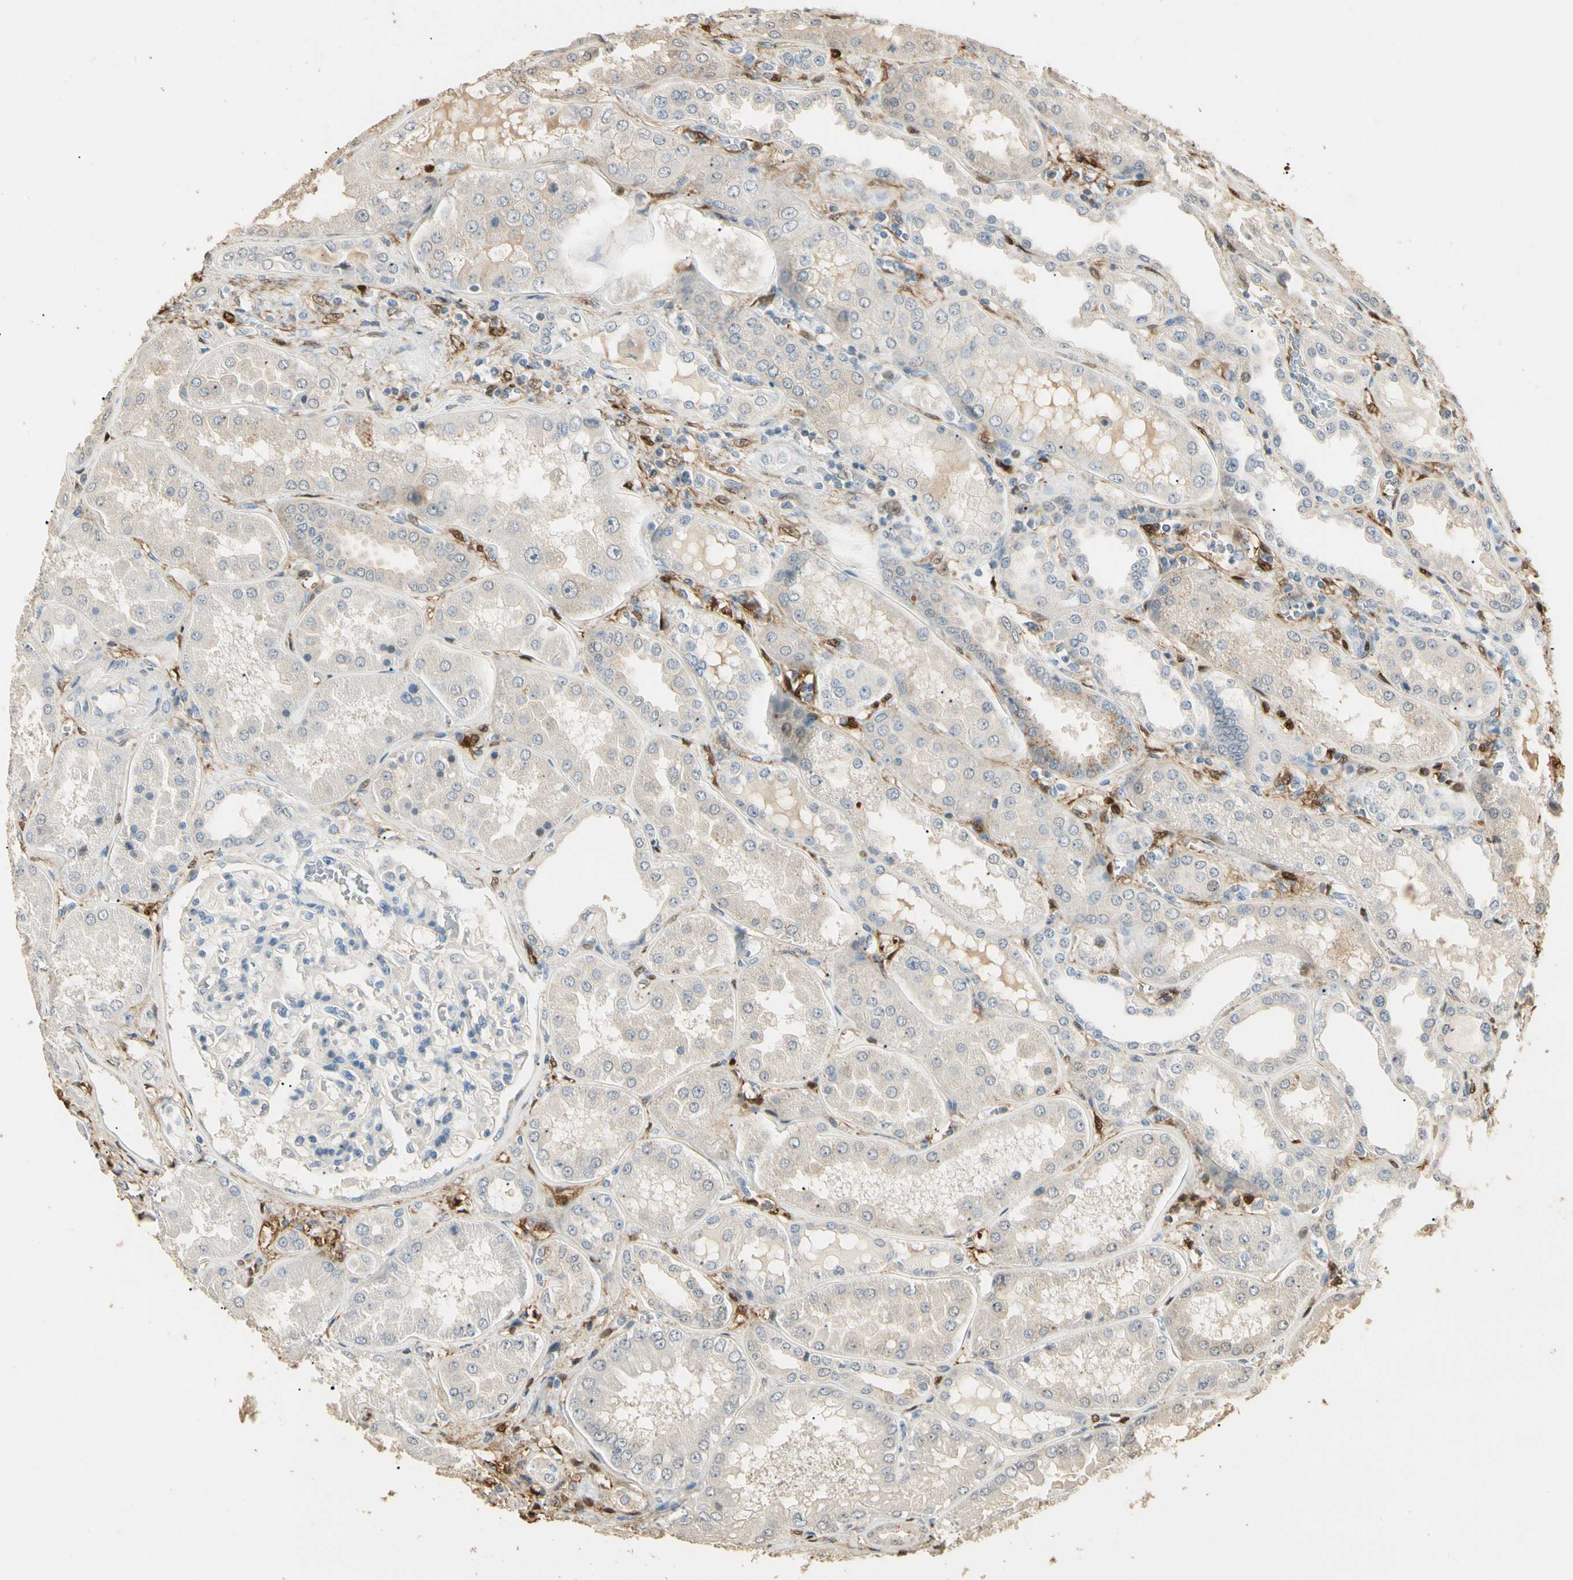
{"staining": {"intensity": "negative", "quantity": "none", "location": "none"}, "tissue": "kidney", "cell_type": "Cells in glomeruli", "image_type": "normal", "snomed": [{"axis": "morphology", "description": "Normal tissue, NOS"}, {"axis": "topography", "description": "Kidney"}], "caption": "DAB immunohistochemical staining of benign human kidney reveals no significant expression in cells in glomeruli.", "gene": "GNE", "patient": {"sex": "female", "age": 56}}